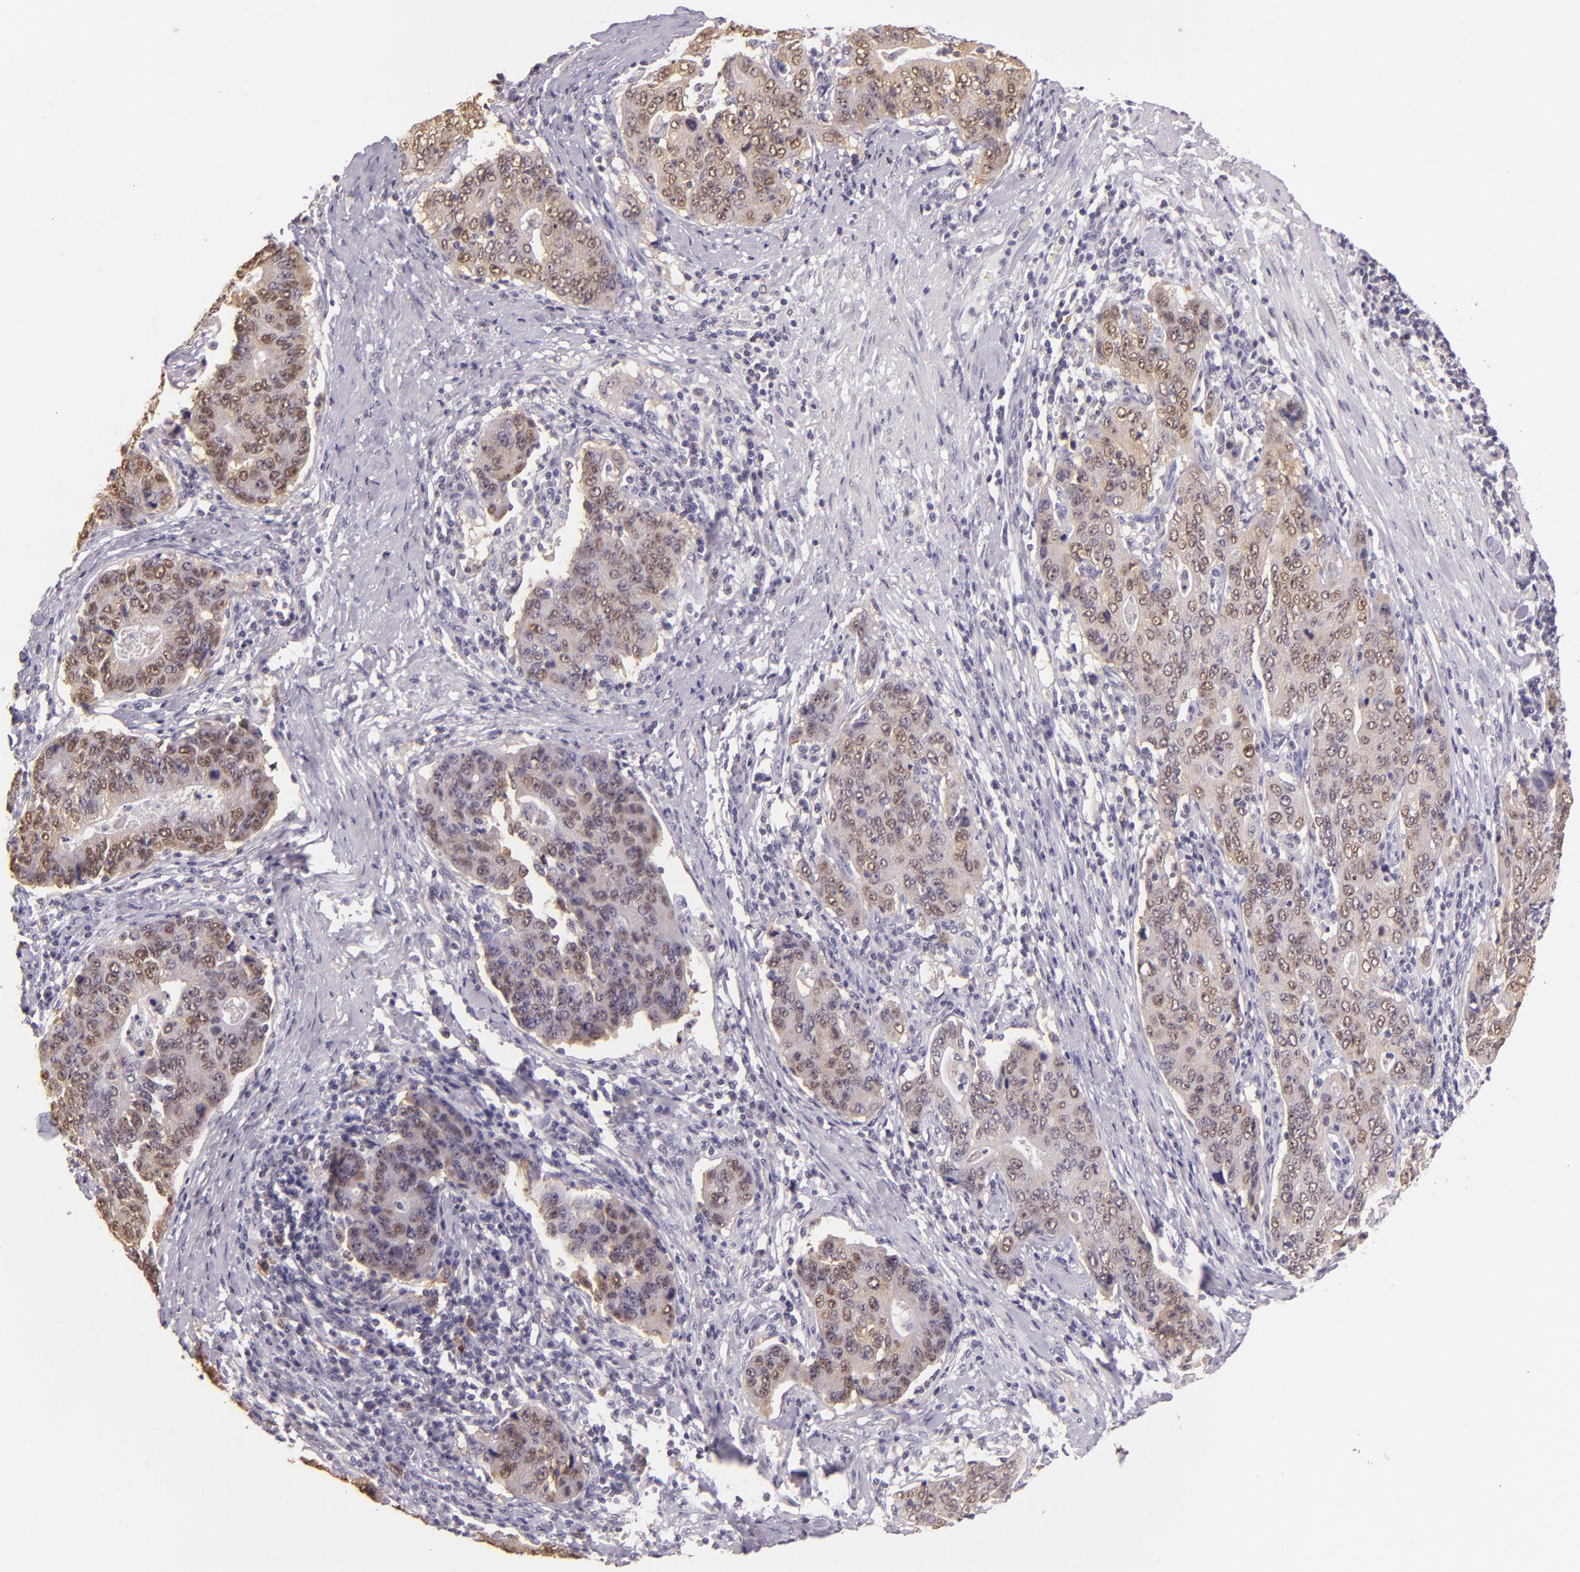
{"staining": {"intensity": "weak", "quantity": "25%-75%", "location": "cytoplasmic/membranous,nuclear"}, "tissue": "stomach cancer", "cell_type": "Tumor cells", "image_type": "cancer", "snomed": [{"axis": "morphology", "description": "Adenocarcinoma, NOS"}, {"axis": "topography", "description": "Esophagus"}, {"axis": "topography", "description": "Stomach"}], "caption": "DAB immunohistochemical staining of adenocarcinoma (stomach) exhibits weak cytoplasmic/membranous and nuclear protein positivity in approximately 25%-75% of tumor cells.", "gene": "HSPA8", "patient": {"sex": "male", "age": 74}}